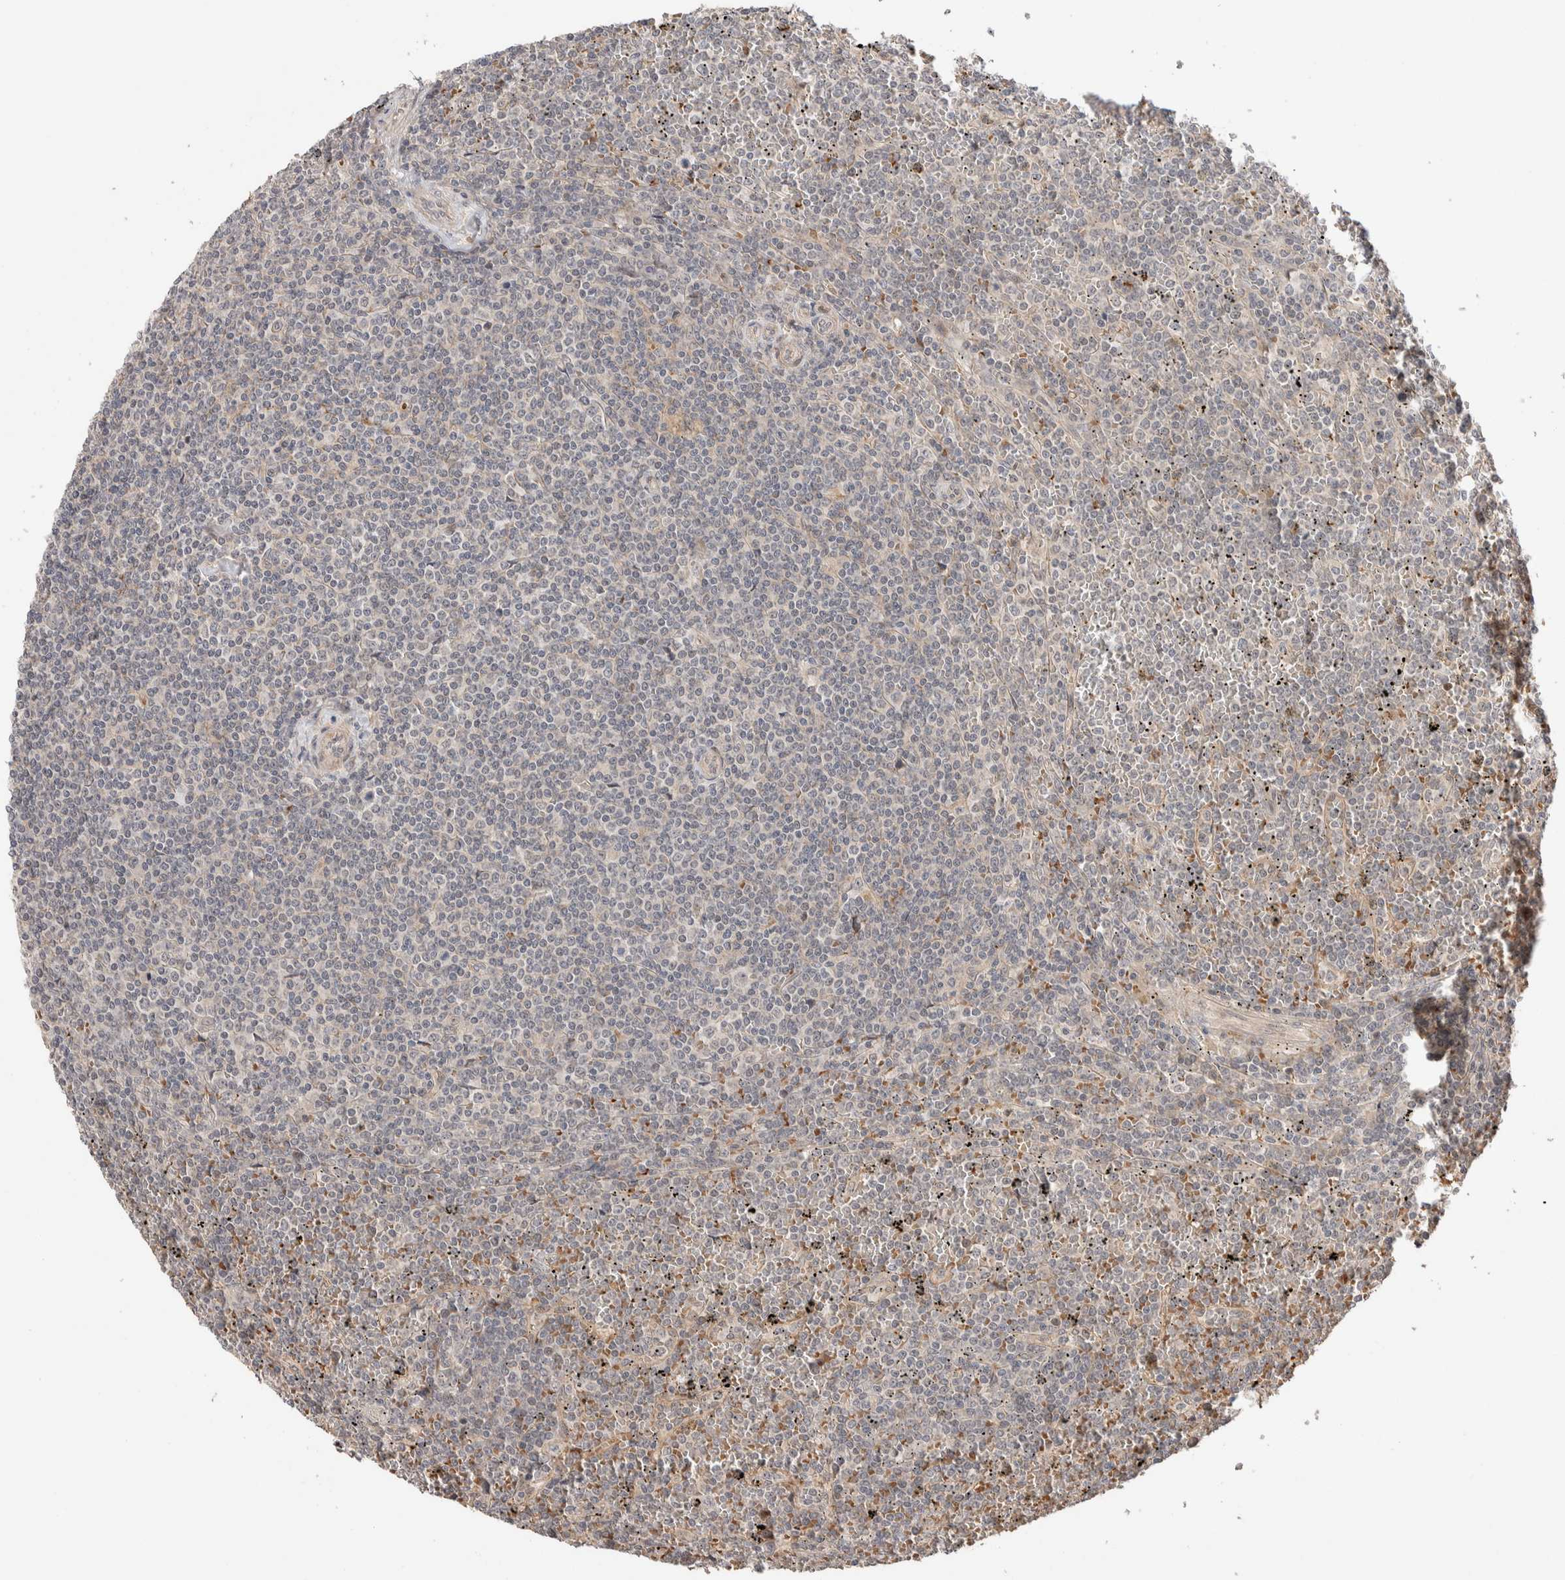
{"staining": {"intensity": "negative", "quantity": "none", "location": "none"}, "tissue": "lymphoma", "cell_type": "Tumor cells", "image_type": "cancer", "snomed": [{"axis": "morphology", "description": "Malignant lymphoma, non-Hodgkin's type, Low grade"}, {"axis": "topography", "description": "Spleen"}], "caption": "Lymphoma stained for a protein using IHC demonstrates no staining tumor cells.", "gene": "CASK", "patient": {"sex": "female", "age": 19}}